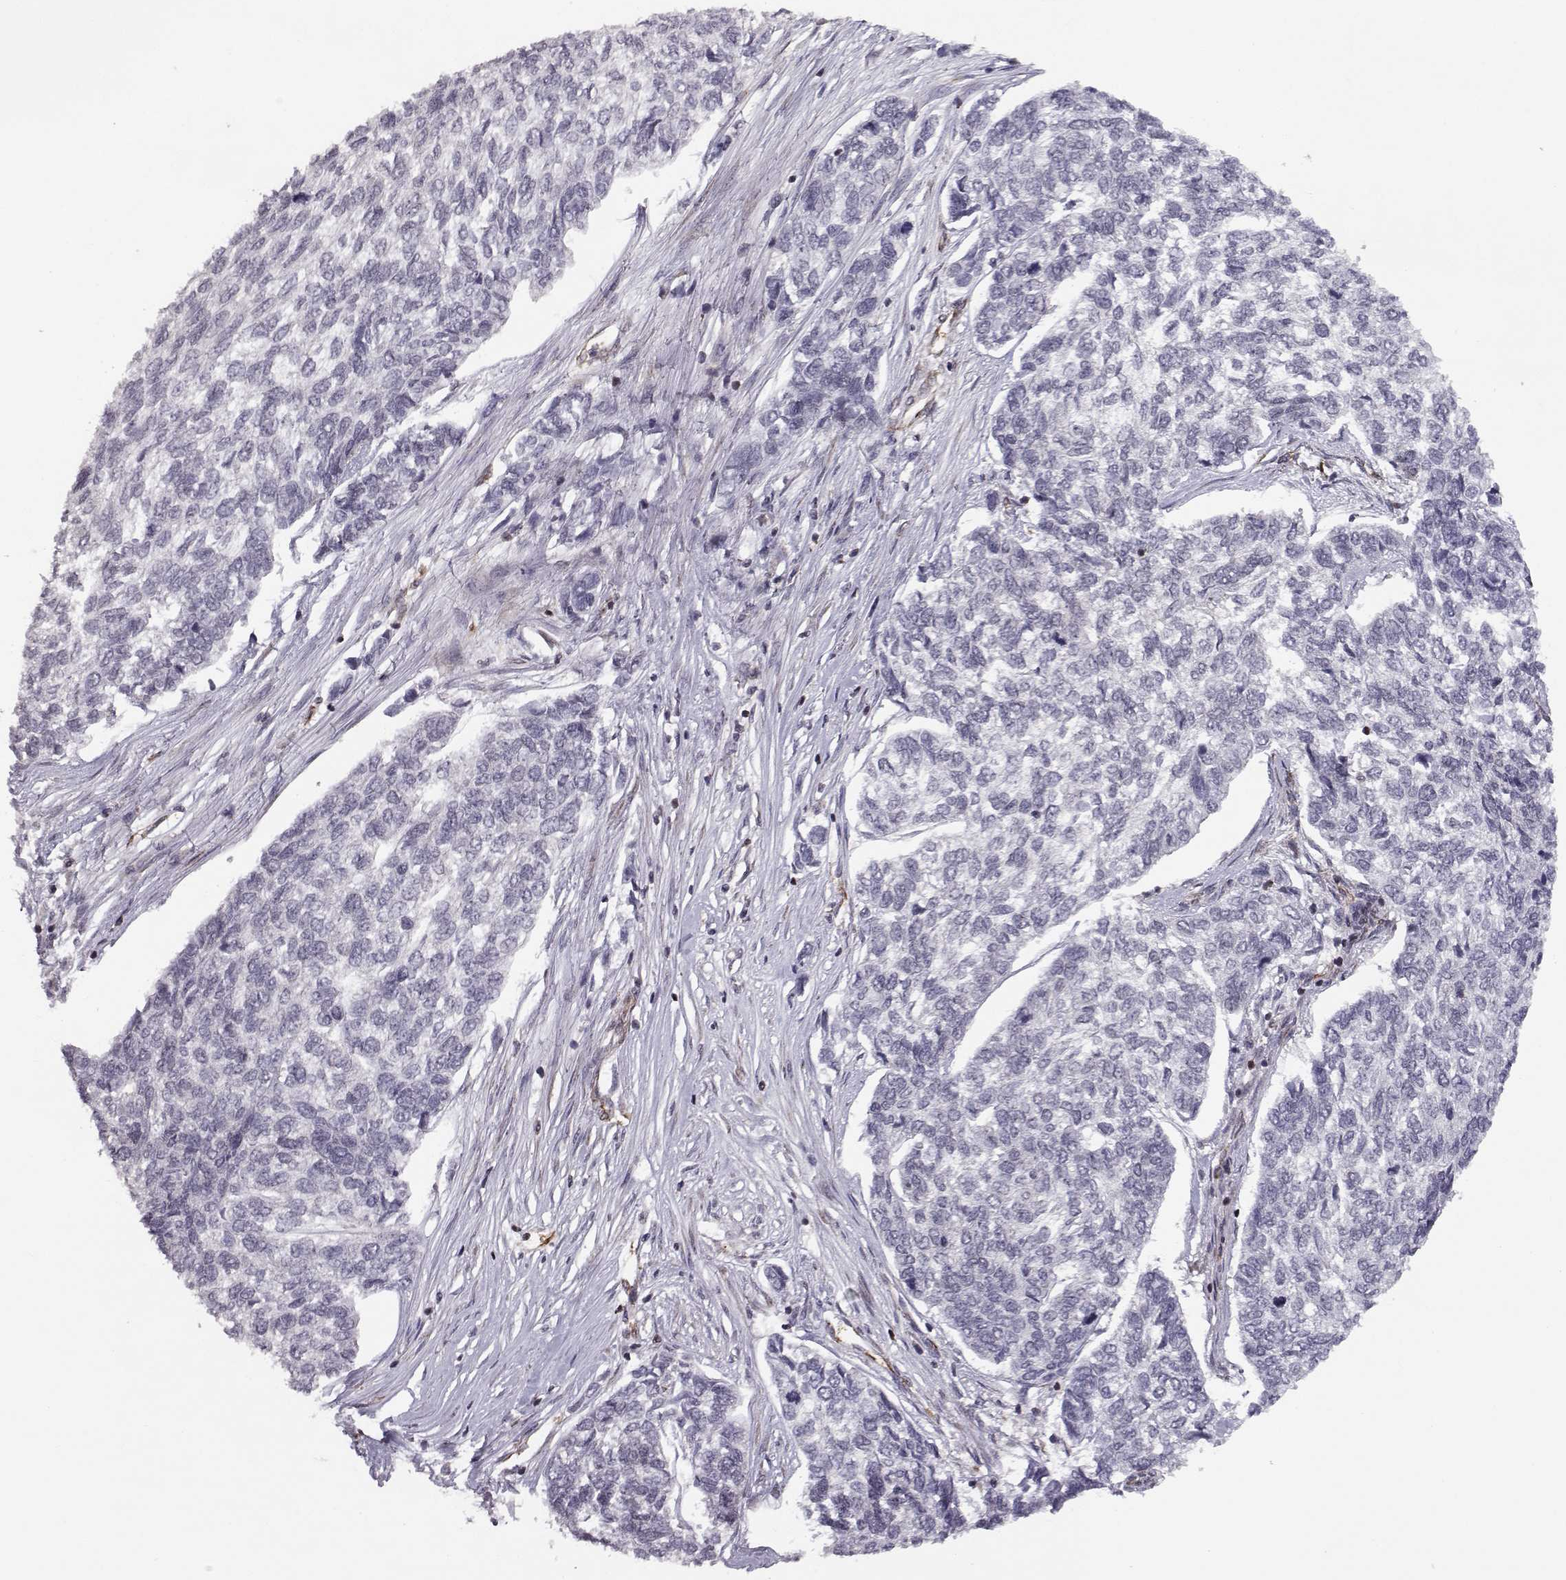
{"staining": {"intensity": "negative", "quantity": "none", "location": "none"}, "tissue": "skin cancer", "cell_type": "Tumor cells", "image_type": "cancer", "snomed": [{"axis": "morphology", "description": "Basal cell carcinoma"}, {"axis": "topography", "description": "Skin"}], "caption": "Immunohistochemical staining of human skin basal cell carcinoma shows no significant expression in tumor cells. The staining is performed using DAB brown chromogen with nuclei counter-stained in using hematoxylin.", "gene": "KIF13B", "patient": {"sex": "female", "age": 65}}